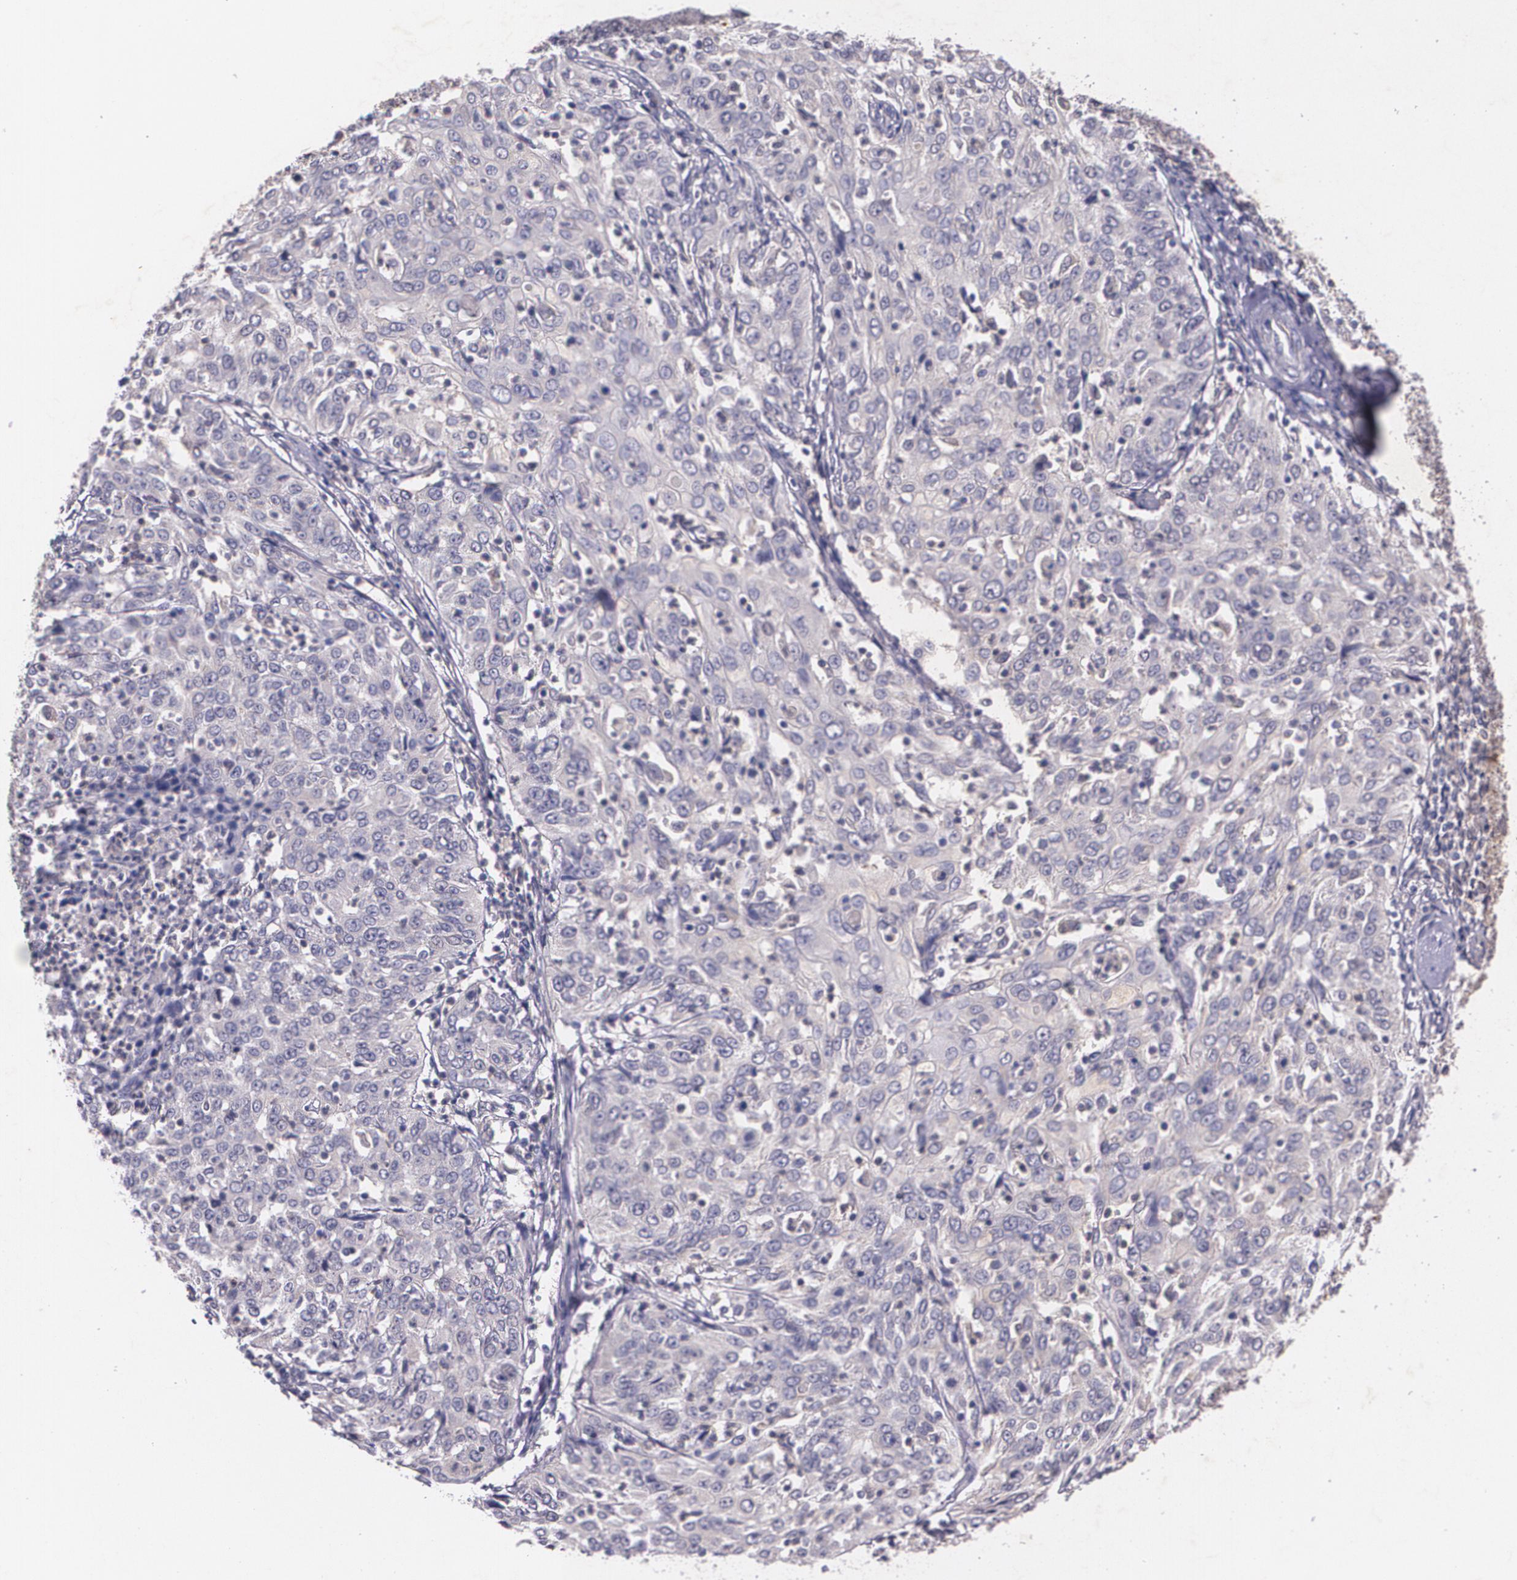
{"staining": {"intensity": "negative", "quantity": "none", "location": "none"}, "tissue": "cervical cancer", "cell_type": "Tumor cells", "image_type": "cancer", "snomed": [{"axis": "morphology", "description": "Squamous cell carcinoma, NOS"}, {"axis": "topography", "description": "Cervix"}], "caption": "This image is of cervical cancer stained with immunohistochemistry to label a protein in brown with the nuclei are counter-stained blue. There is no expression in tumor cells.", "gene": "TM4SF1", "patient": {"sex": "female", "age": 39}}